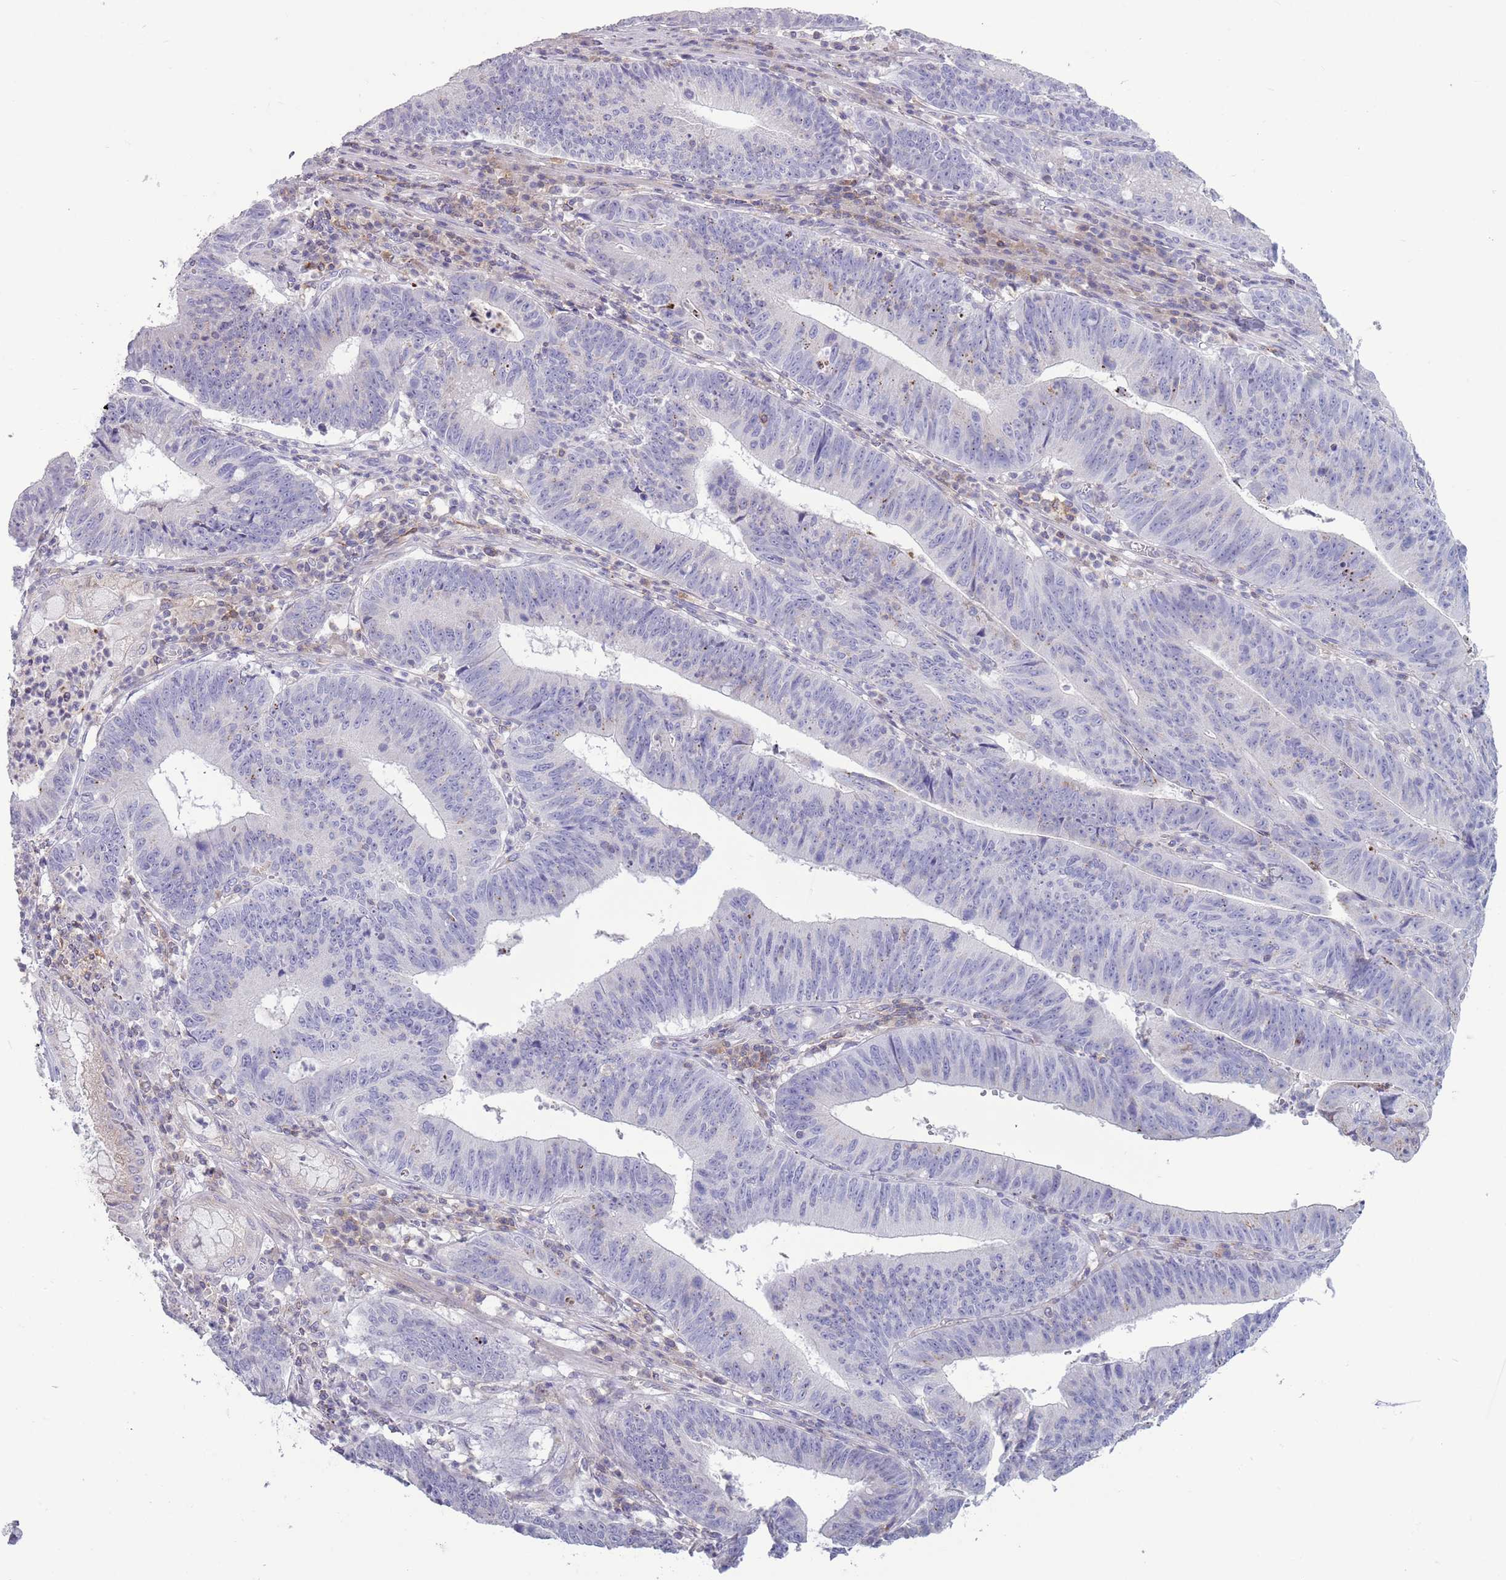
{"staining": {"intensity": "negative", "quantity": "none", "location": "none"}, "tissue": "stomach cancer", "cell_type": "Tumor cells", "image_type": "cancer", "snomed": [{"axis": "morphology", "description": "Adenocarcinoma, NOS"}, {"axis": "topography", "description": "Stomach"}], "caption": "This is an immunohistochemistry (IHC) micrograph of stomach cancer (adenocarcinoma). There is no positivity in tumor cells.", "gene": "ACSBG1", "patient": {"sex": "male", "age": 59}}